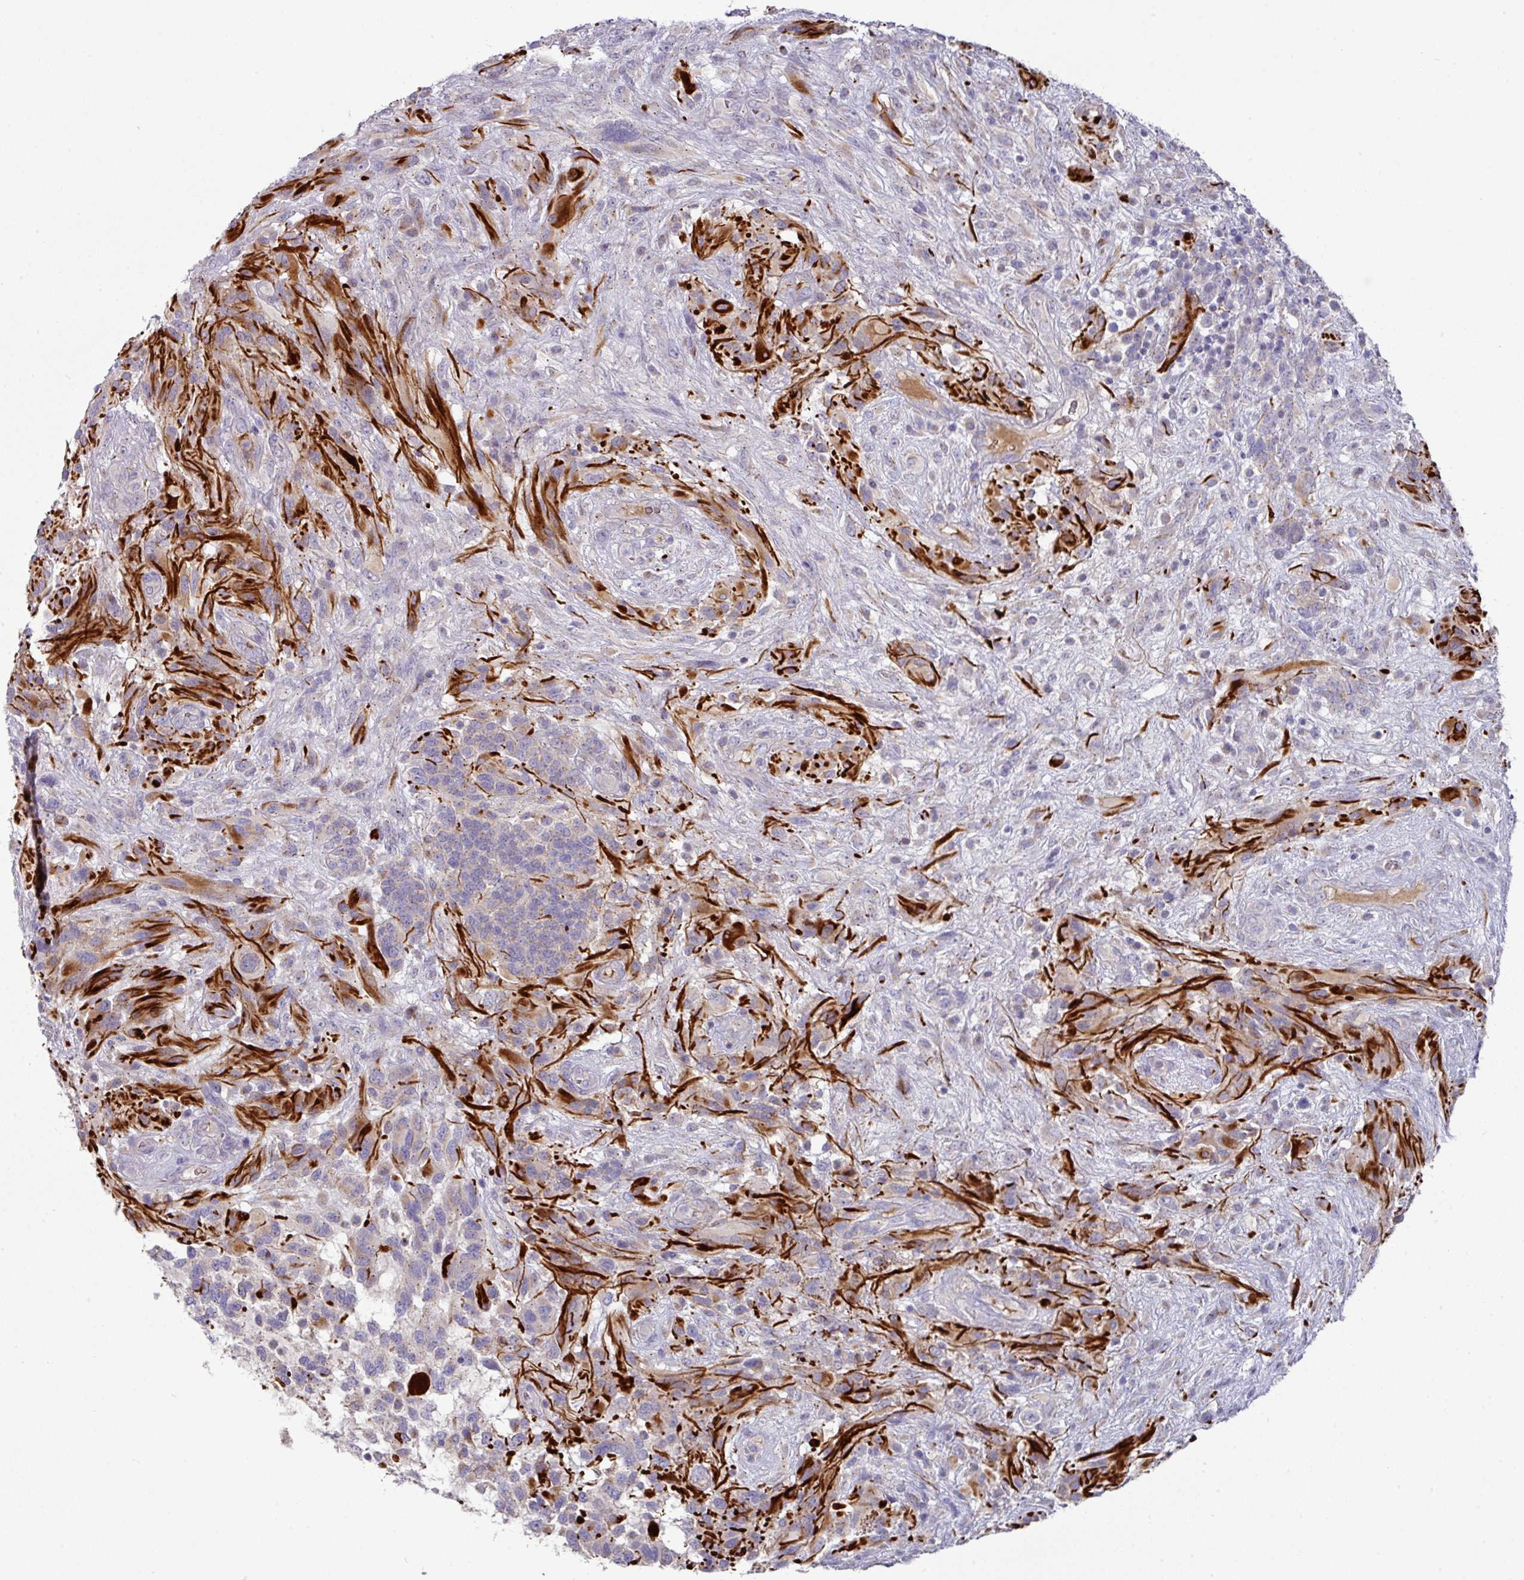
{"staining": {"intensity": "moderate", "quantity": "25%-75%", "location": "cytoplasmic/membranous"}, "tissue": "glioma", "cell_type": "Tumor cells", "image_type": "cancer", "snomed": [{"axis": "morphology", "description": "Glioma, malignant, High grade"}, {"axis": "topography", "description": "Brain"}], "caption": "There is medium levels of moderate cytoplasmic/membranous staining in tumor cells of glioma, as demonstrated by immunohistochemical staining (brown color).", "gene": "IL4R", "patient": {"sex": "male", "age": 61}}